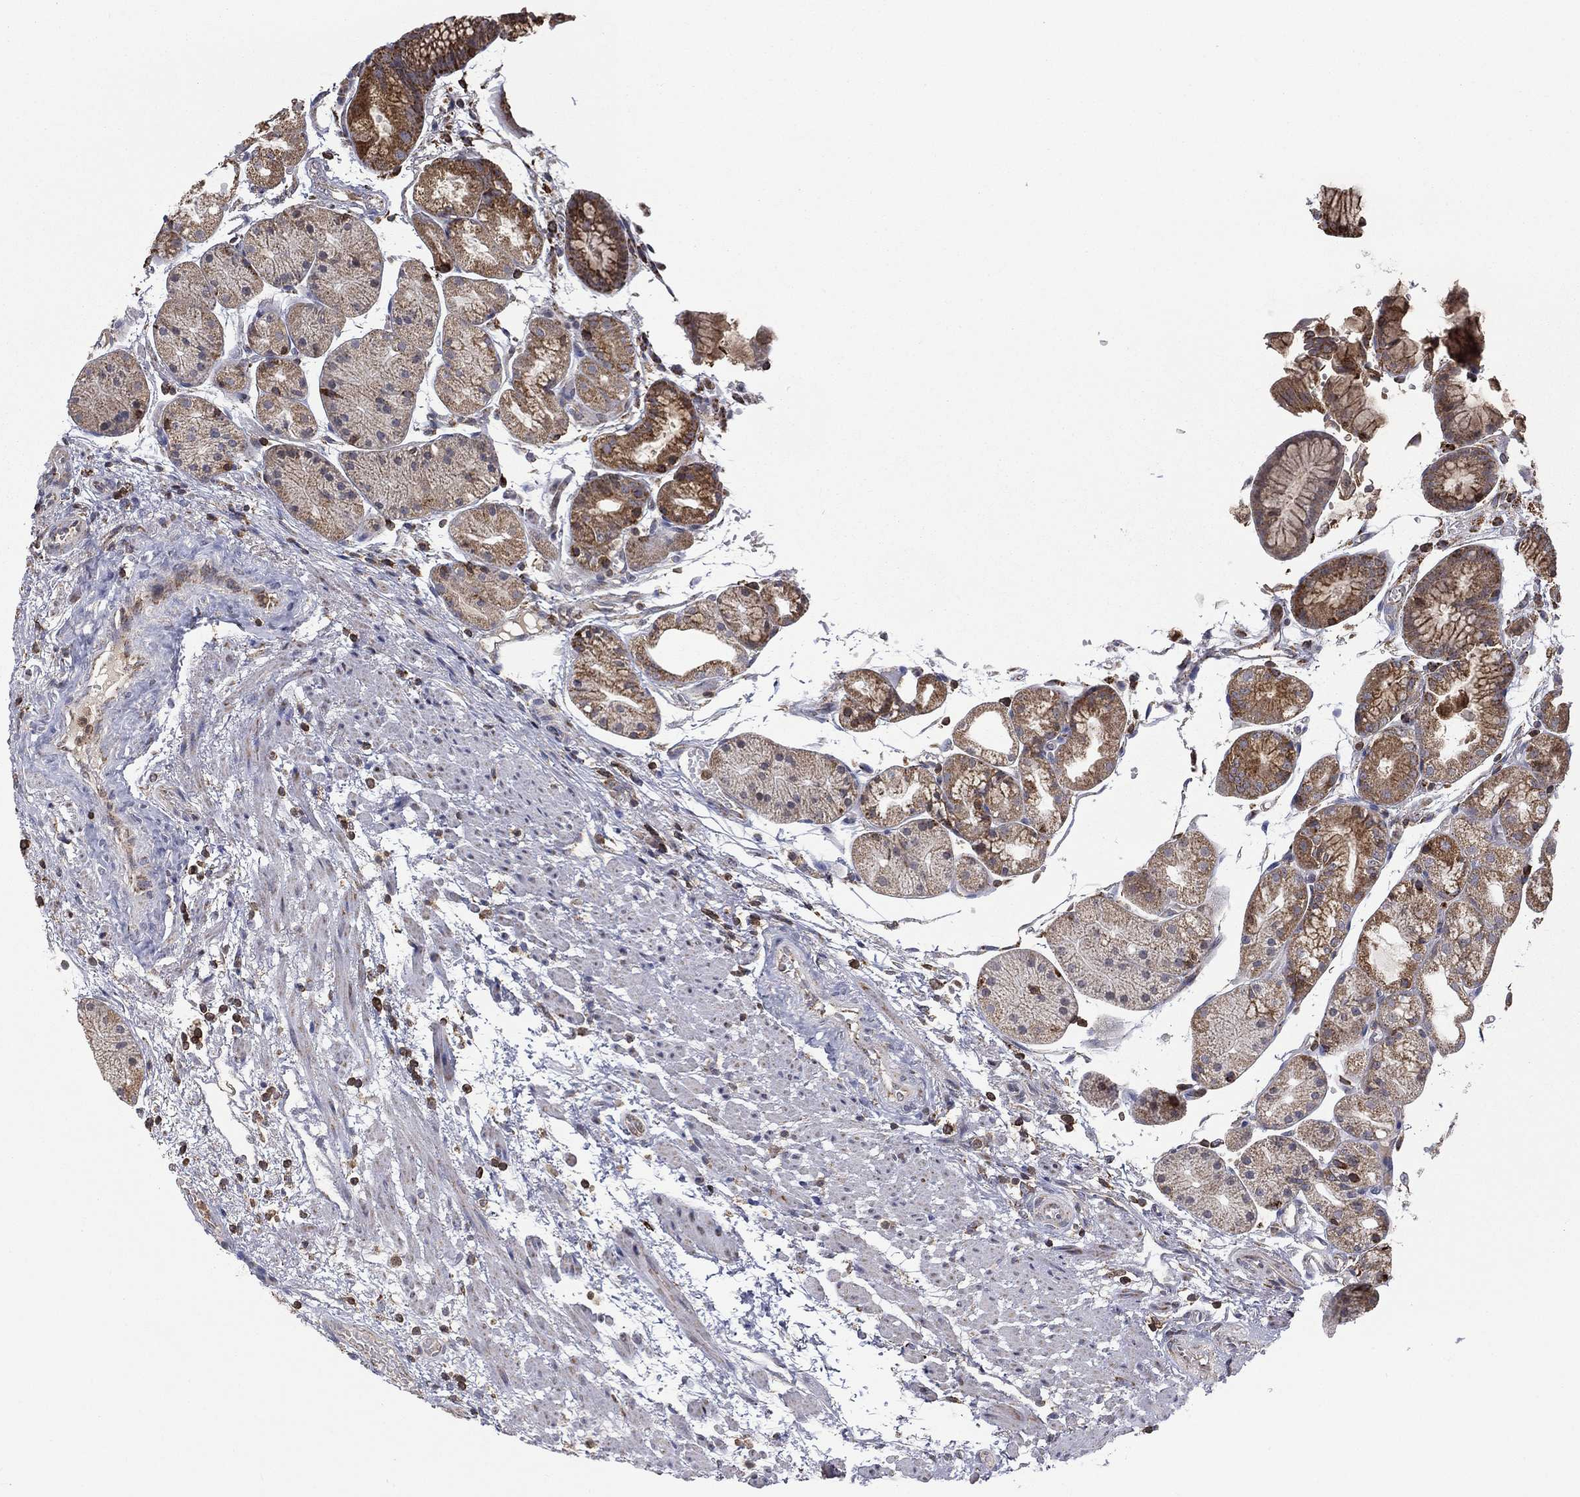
{"staining": {"intensity": "moderate", "quantity": "25%-75%", "location": "cytoplasmic/membranous"}, "tissue": "stomach", "cell_type": "Glandular cells", "image_type": "normal", "snomed": [{"axis": "morphology", "description": "Normal tissue, NOS"}, {"axis": "topography", "description": "Stomach, upper"}], "caption": "Stomach stained for a protein (brown) displays moderate cytoplasmic/membranous positive staining in approximately 25%-75% of glandular cells.", "gene": "RIN3", "patient": {"sex": "male", "age": 72}}